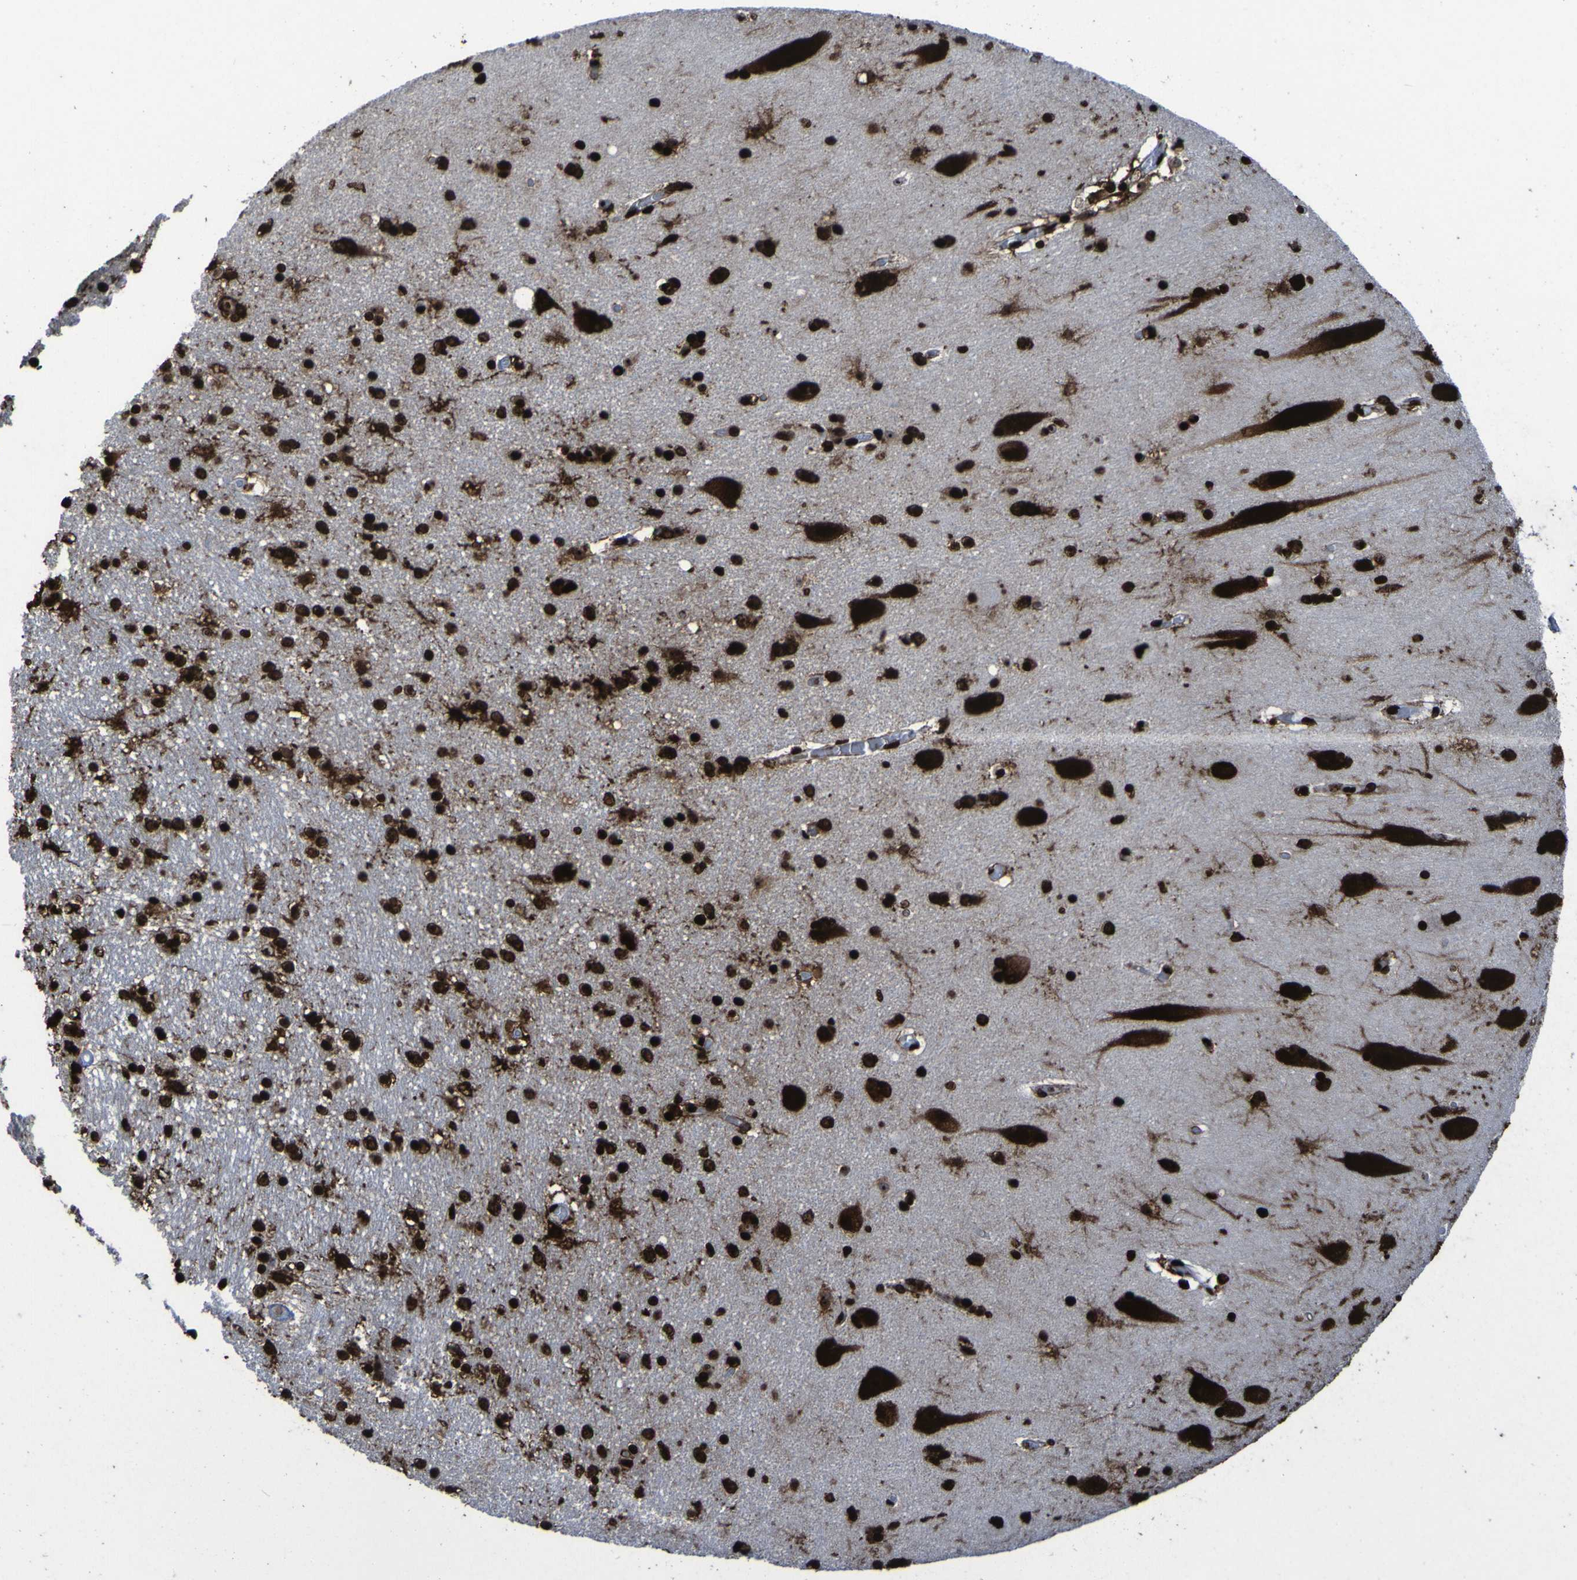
{"staining": {"intensity": "strong", "quantity": ">75%", "location": "nuclear"}, "tissue": "hippocampus", "cell_type": "Glial cells", "image_type": "normal", "snomed": [{"axis": "morphology", "description": "Normal tissue, NOS"}, {"axis": "topography", "description": "Hippocampus"}], "caption": "An immunohistochemistry image of benign tissue is shown. Protein staining in brown shows strong nuclear positivity in hippocampus within glial cells. The protein is stained brown, and the nuclei are stained in blue (DAB IHC with brightfield microscopy, high magnification).", "gene": "NPM1", "patient": {"sex": "female", "age": 54}}